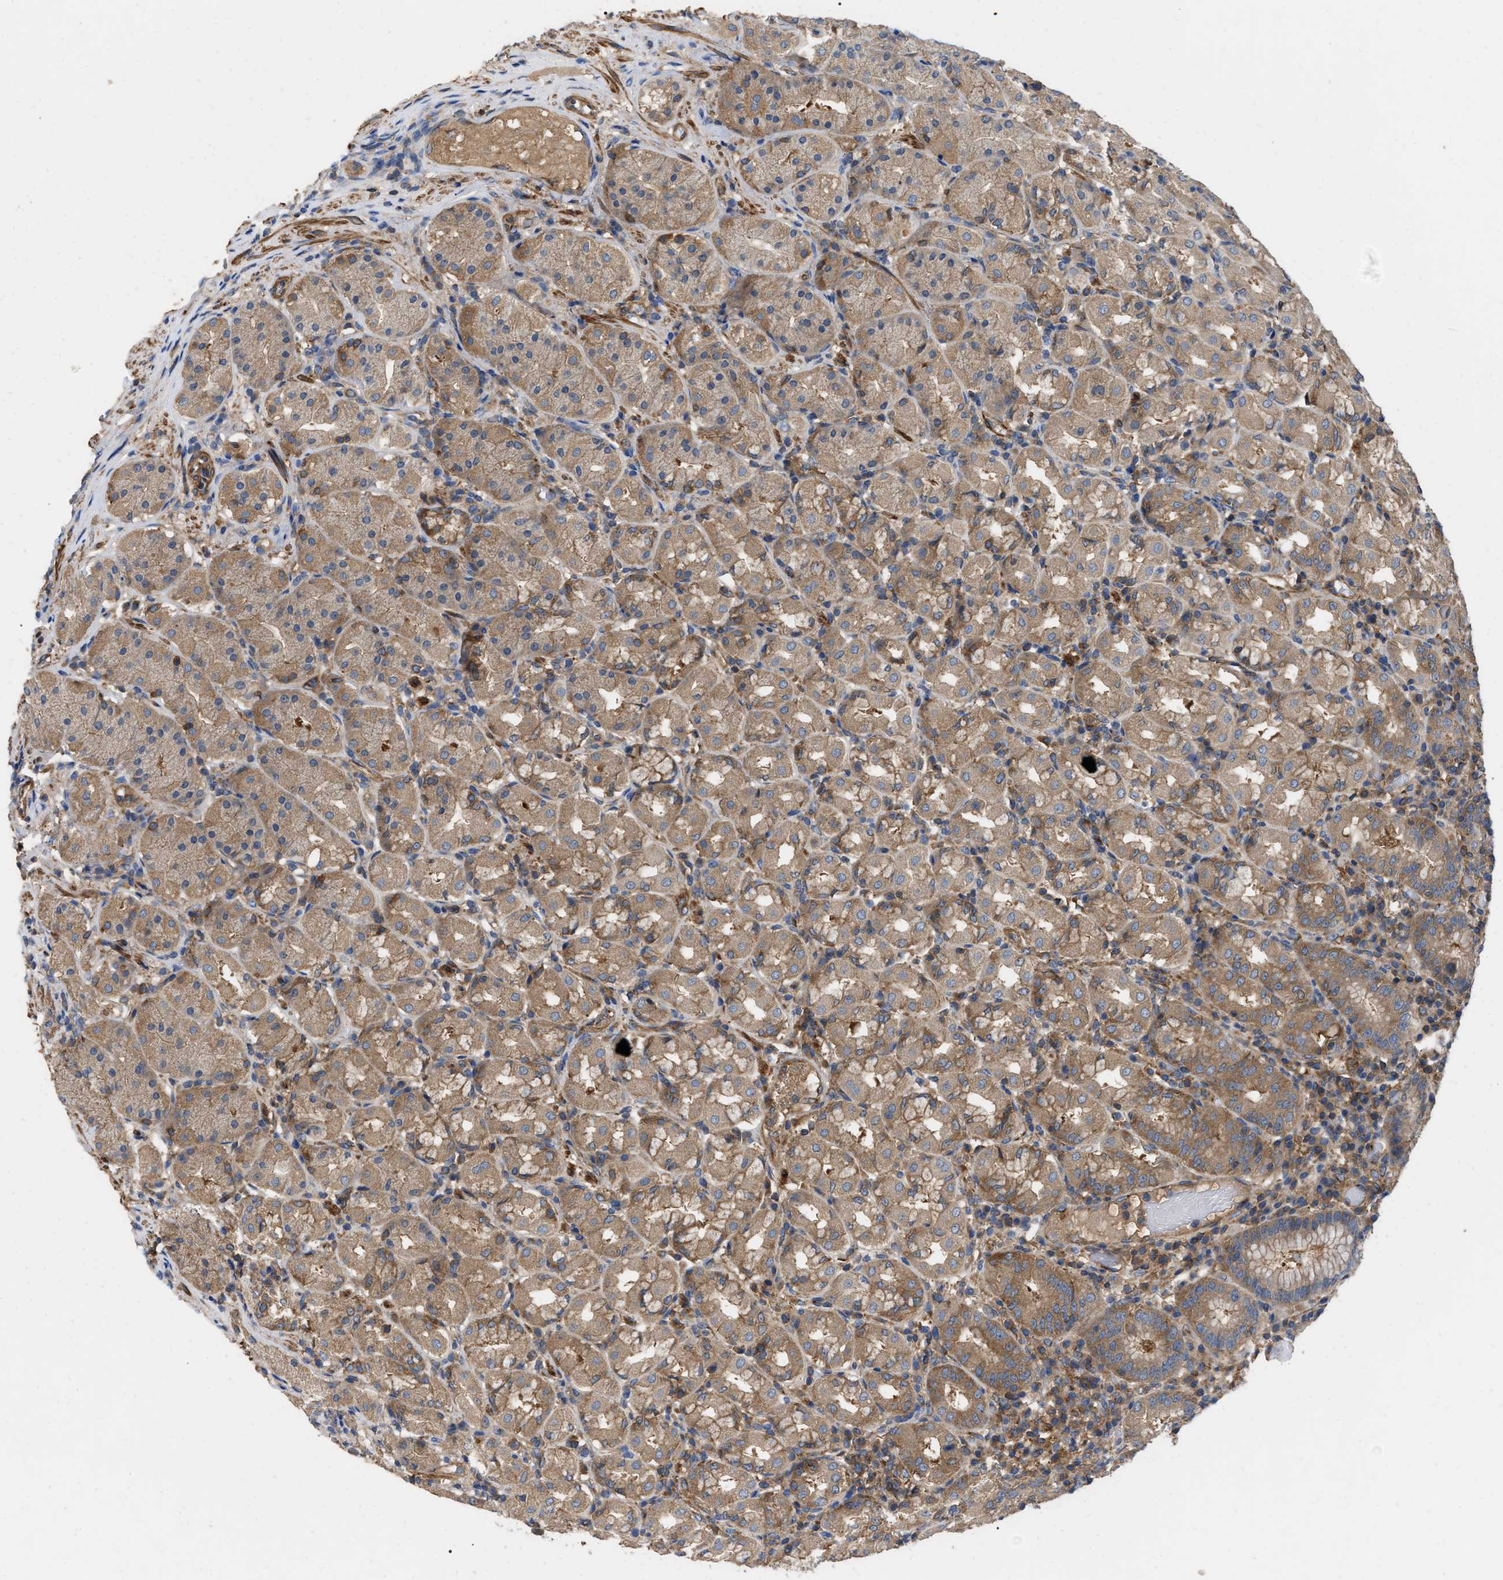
{"staining": {"intensity": "moderate", "quantity": ">75%", "location": "cytoplasmic/membranous"}, "tissue": "stomach", "cell_type": "Glandular cells", "image_type": "normal", "snomed": [{"axis": "morphology", "description": "Normal tissue, NOS"}, {"axis": "topography", "description": "Stomach, lower"}], "caption": "Human stomach stained with a protein marker shows moderate staining in glandular cells.", "gene": "RABEP1", "patient": {"sex": "male", "age": 52}}